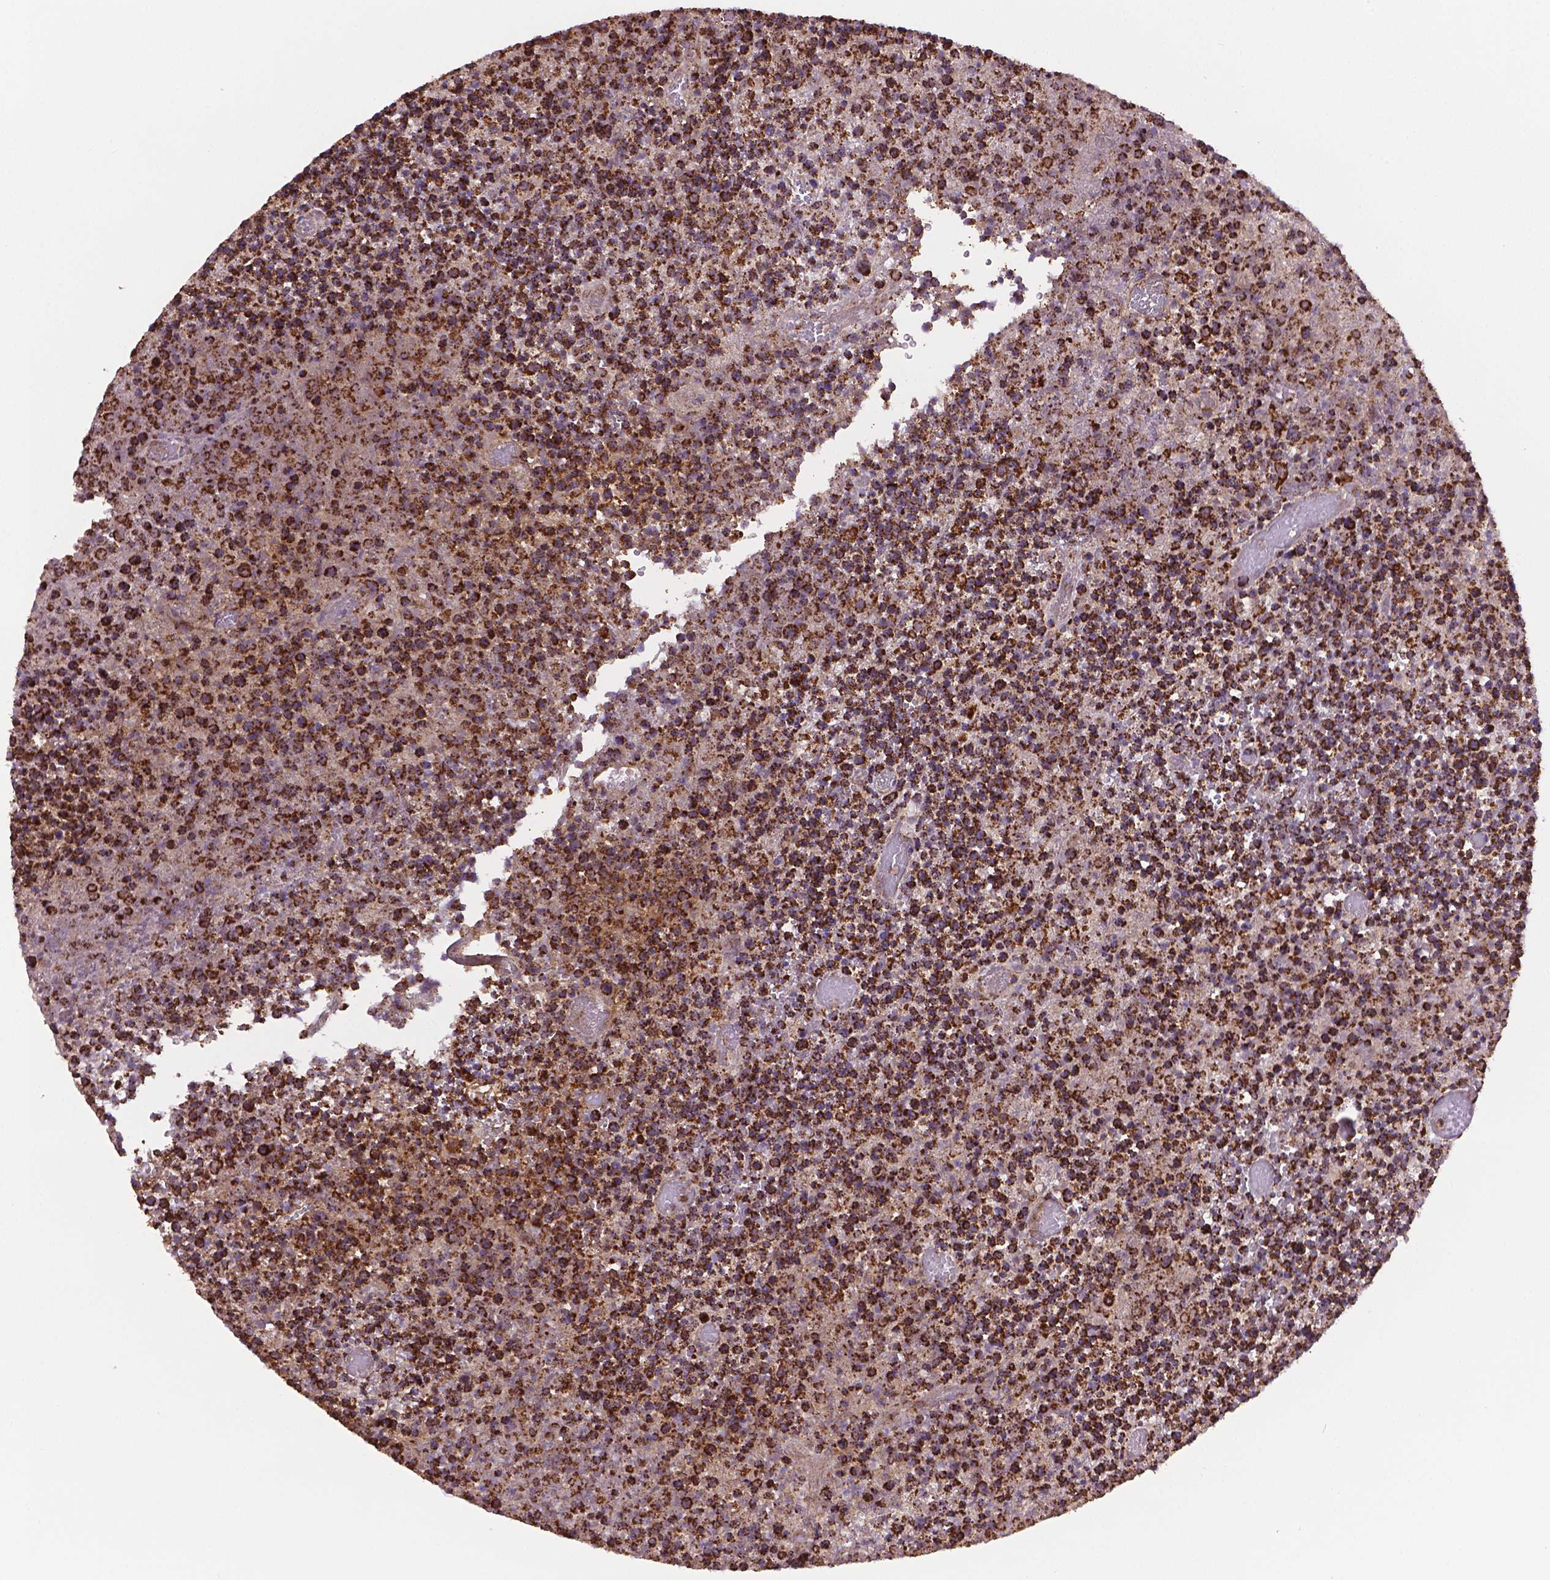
{"staining": {"intensity": "strong", "quantity": ">75%", "location": "cytoplasmic/membranous"}, "tissue": "lymphoma", "cell_type": "Tumor cells", "image_type": "cancer", "snomed": [{"axis": "morphology", "description": "Malignant lymphoma, non-Hodgkin's type, High grade"}, {"axis": "topography", "description": "Lymph node"}], "caption": "A brown stain shows strong cytoplasmic/membranous staining of a protein in human lymphoma tumor cells. The staining was performed using DAB, with brown indicating positive protein expression. Nuclei are stained blue with hematoxylin.", "gene": "PIBF1", "patient": {"sex": "male", "age": 13}}